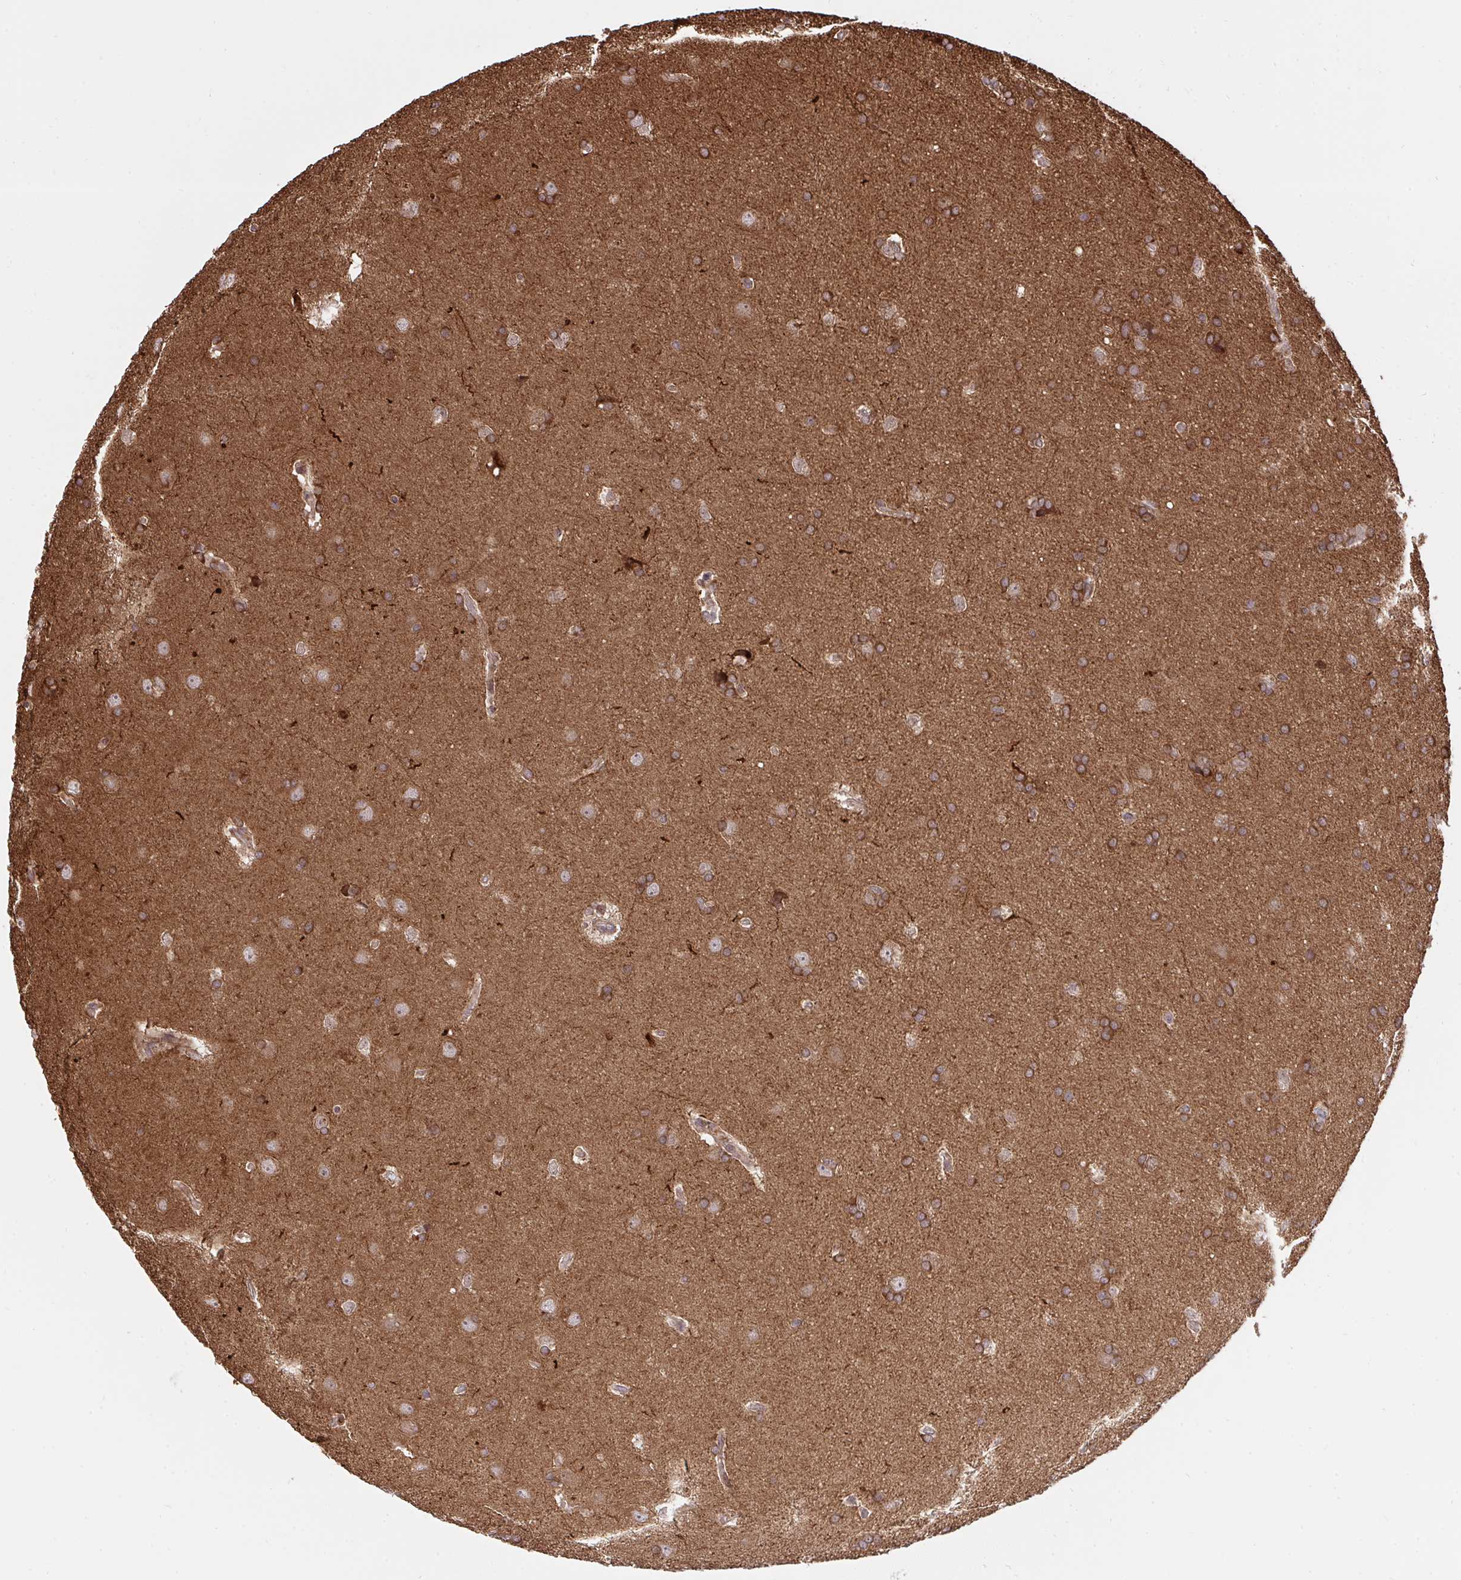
{"staining": {"intensity": "moderate", "quantity": "25%-75%", "location": "cytoplasmic/membranous"}, "tissue": "glioma", "cell_type": "Tumor cells", "image_type": "cancer", "snomed": [{"axis": "morphology", "description": "Glioma, malignant, Low grade"}, {"axis": "topography", "description": "Brain"}], "caption": "Tumor cells reveal moderate cytoplasmic/membranous expression in about 25%-75% of cells in glioma.", "gene": "ERI1", "patient": {"sex": "female", "age": 54}}